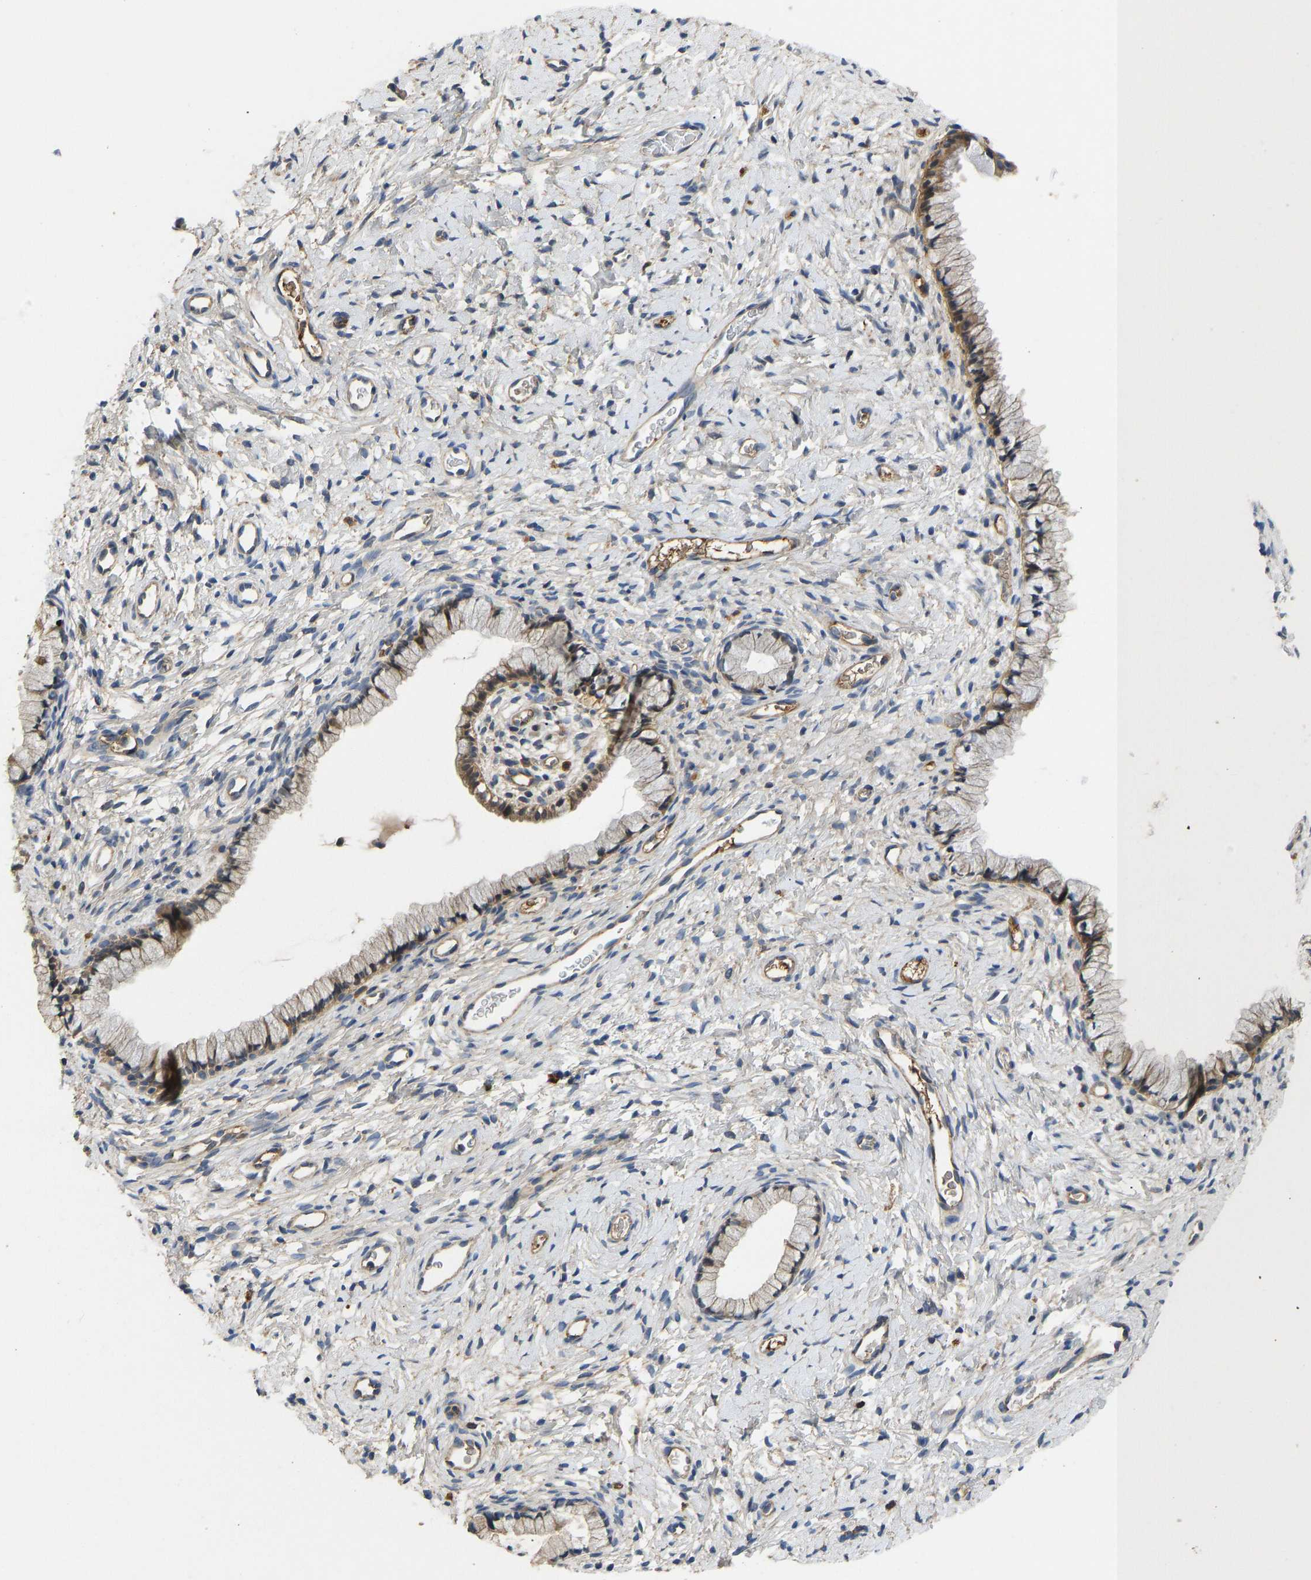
{"staining": {"intensity": "moderate", "quantity": ">75%", "location": "cytoplasmic/membranous"}, "tissue": "cervix", "cell_type": "Glandular cells", "image_type": "normal", "snomed": [{"axis": "morphology", "description": "Normal tissue, NOS"}, {"axis": "topography", "description": "Cervix"}], "caption": "Benign cervix was stained to show a protein in brown. There is medium levels of moderate cytoplasmic/membranous expression in approximately >75% of glandular cells. (brown staining indicates protein expression, while blue staining denotes nuclei).", "gene": "VCPKMT", "patient": {"sex": "female", "age": 72}}